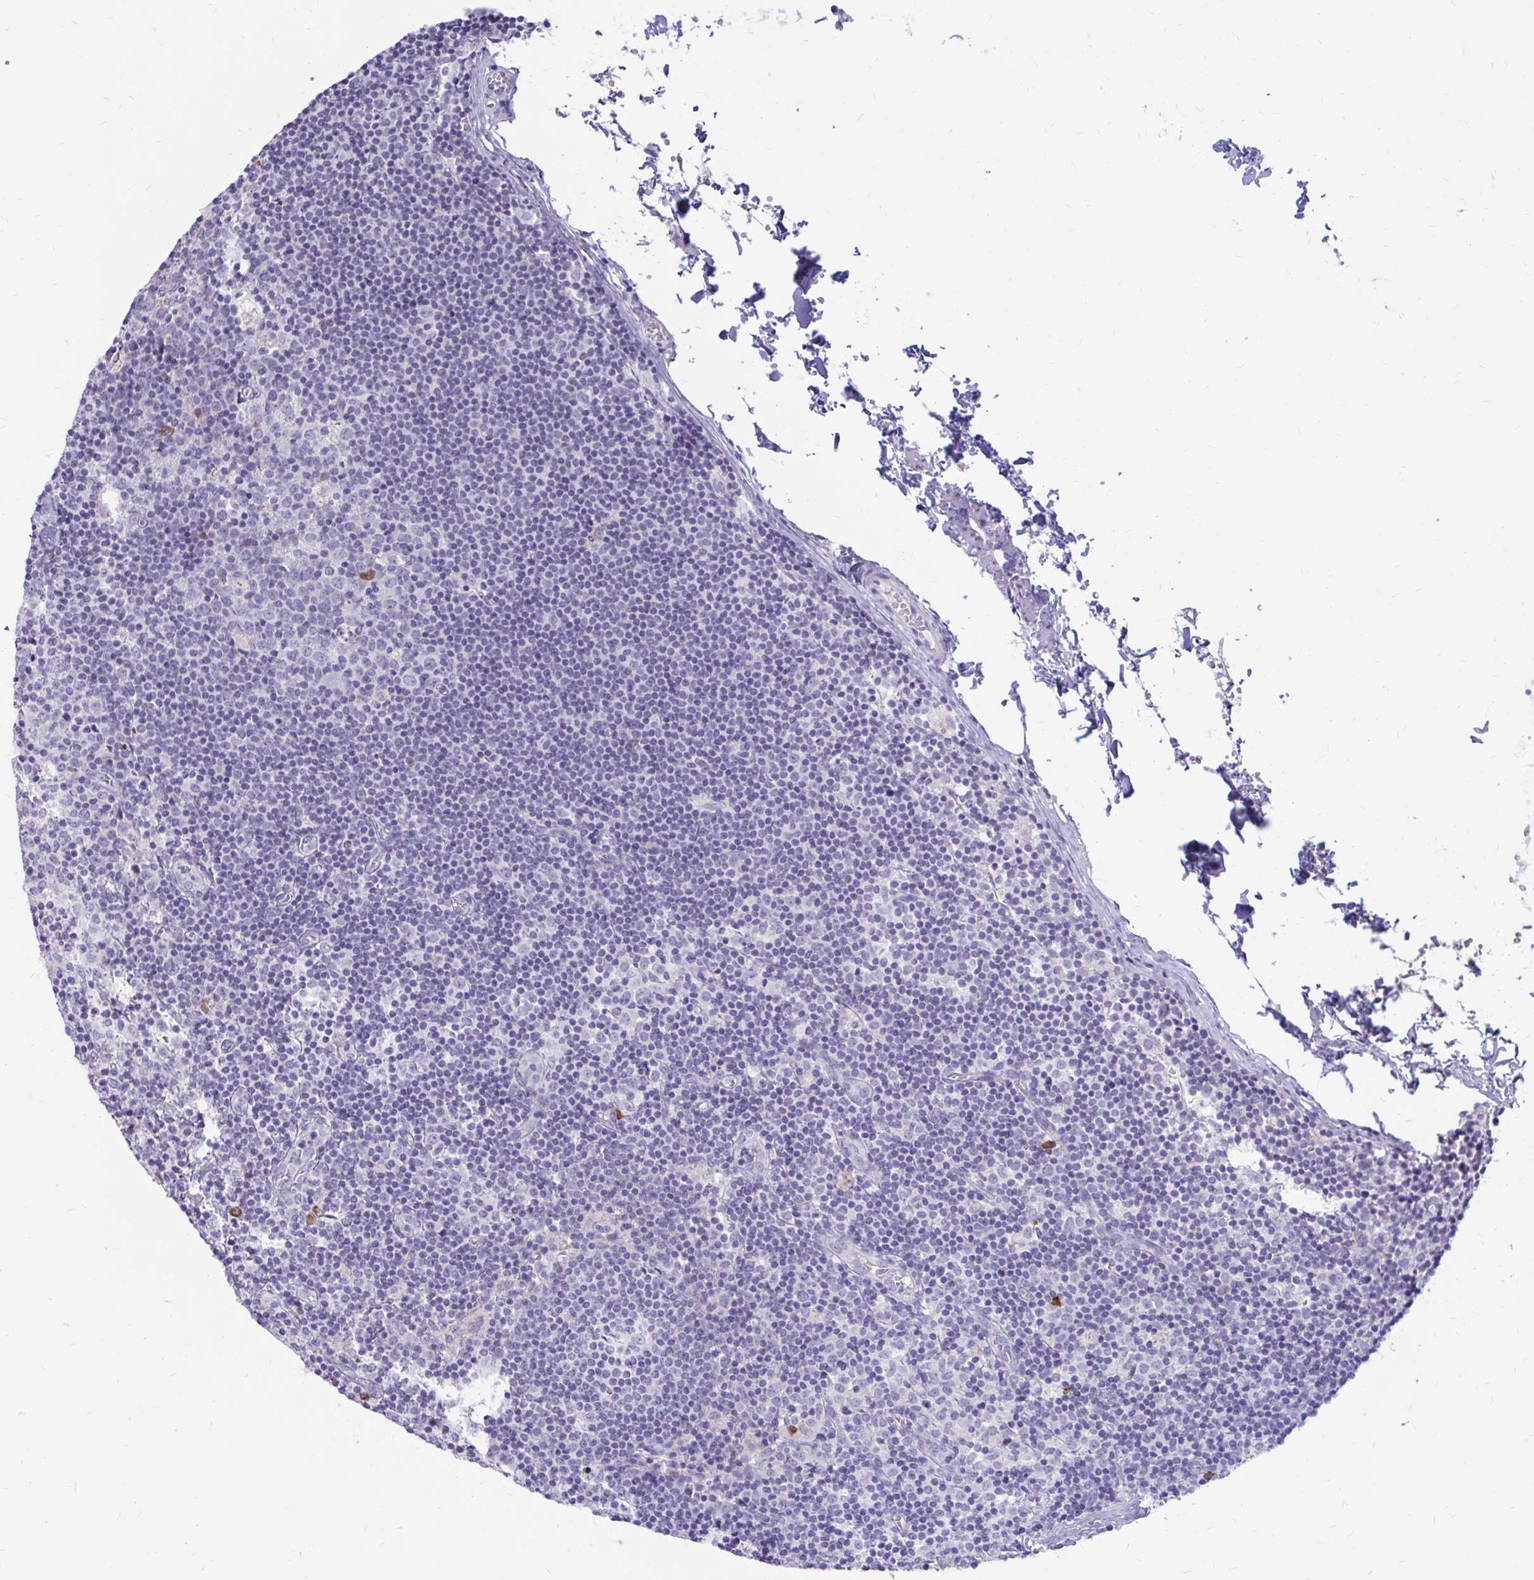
{"staining": {"intensity": "negative", "quantity": "none", "location": "none"}, "tissue": "lymph node", "cell_type": "Germinal center cells", "image_type": "normal", "snomed": [{"axis": "morphology", "description": "Normal tissue, NOS"}, {"axis": "topography", "description": "Lymph node"}], "caption": "IHC of unremarkable human lymph node reveals no positivity in germinal center cells.", "gene": "IGSF5", "patient": {"sex": "female", "age": 45}}